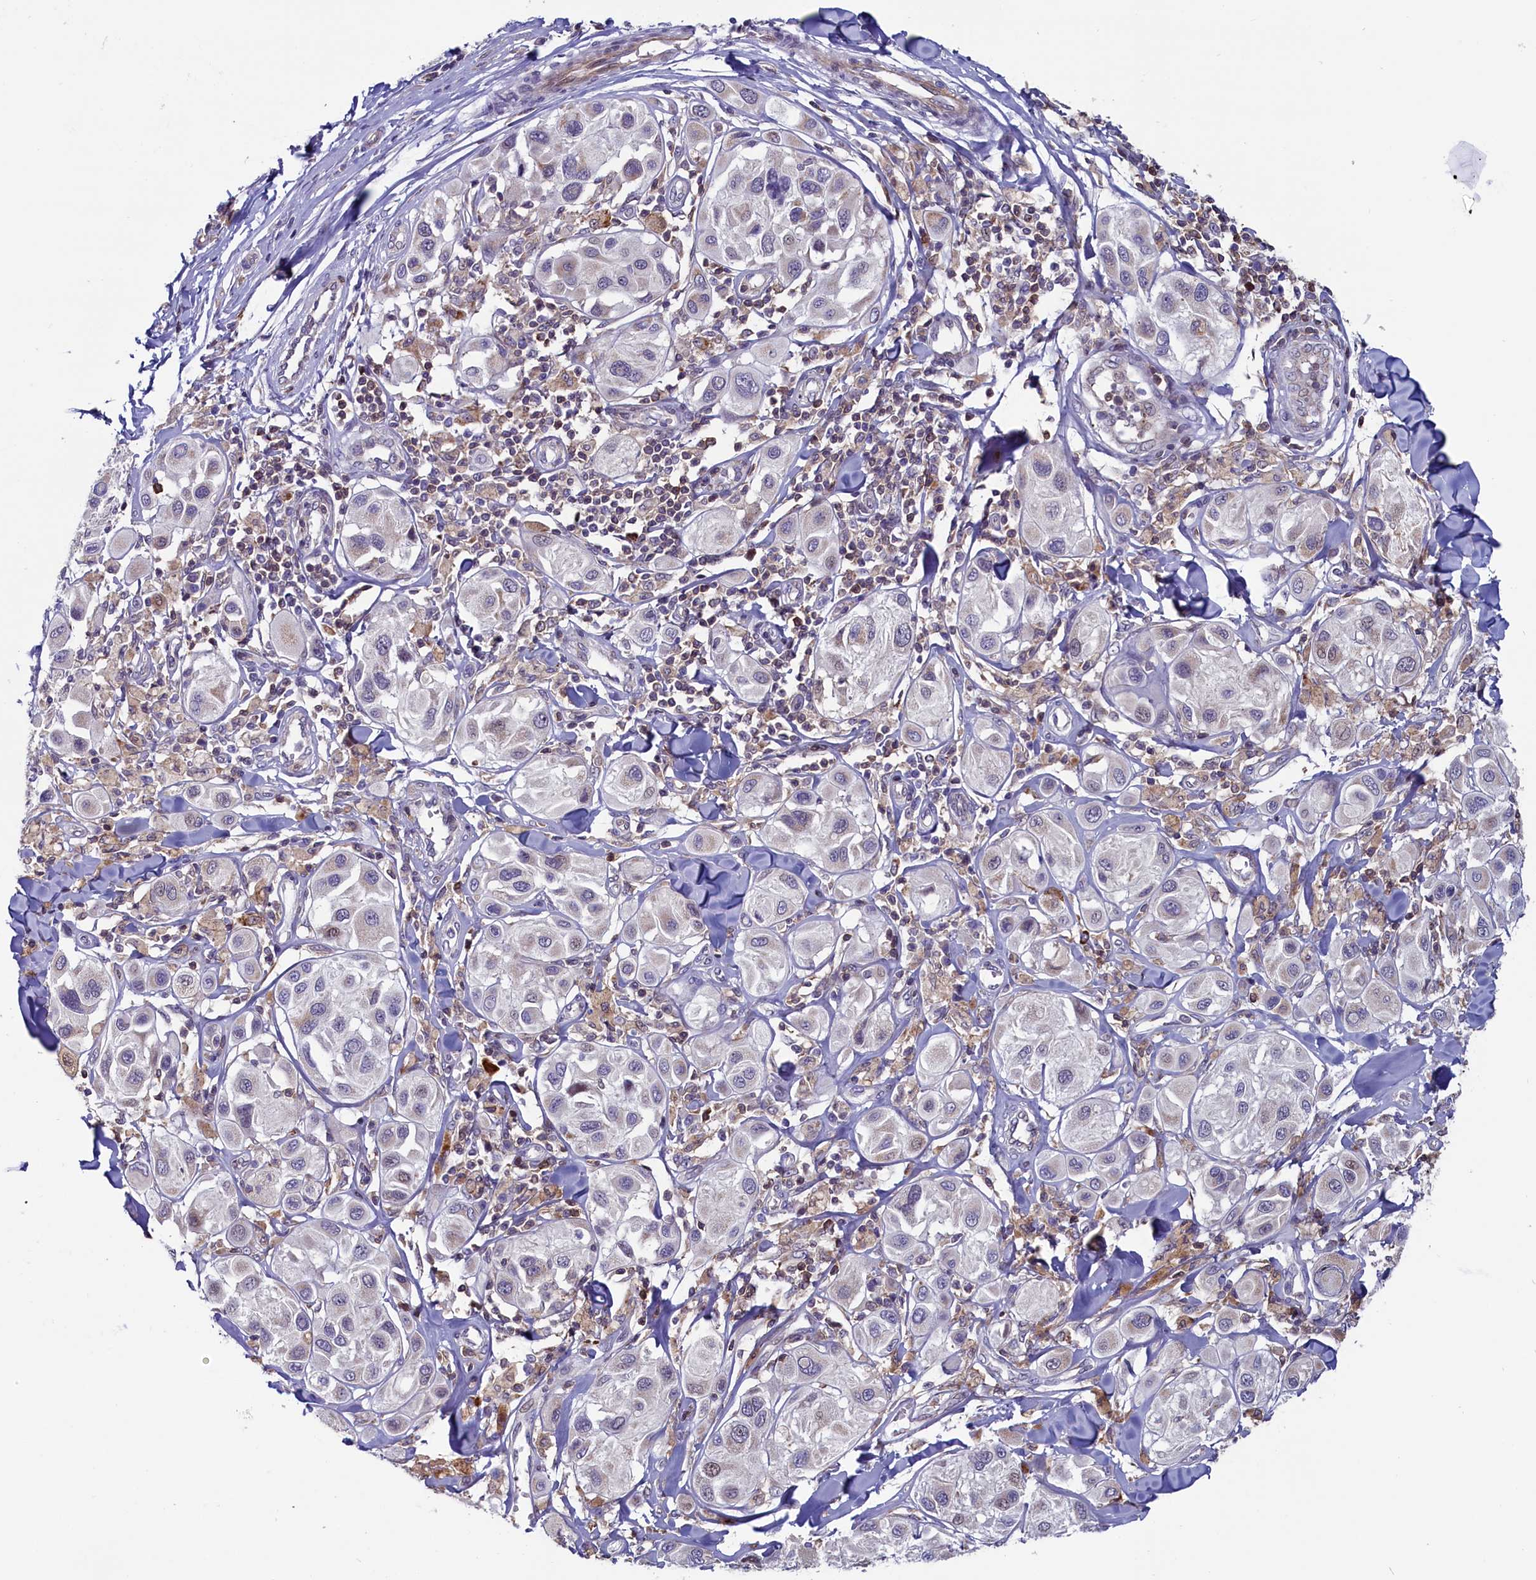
{"staining": {"intensity": "negative", "quantity": "none", "location": "none"}, "tissue": "melanoma", "cell_type": "Tumor cells", "image_type": "cancer", "snomed": [{"axis": "morphology", "description": "Malignant melanoma, Metastatic site"}, {"axis": "topography", "description": "Skin"}], "caption": "This is an IHC image of human malignant melanoma (metastatic site). There is no positivity in tumor cells.", "gene": "CIAPIN1", "patient": {"sex": "male", "age": 41}}